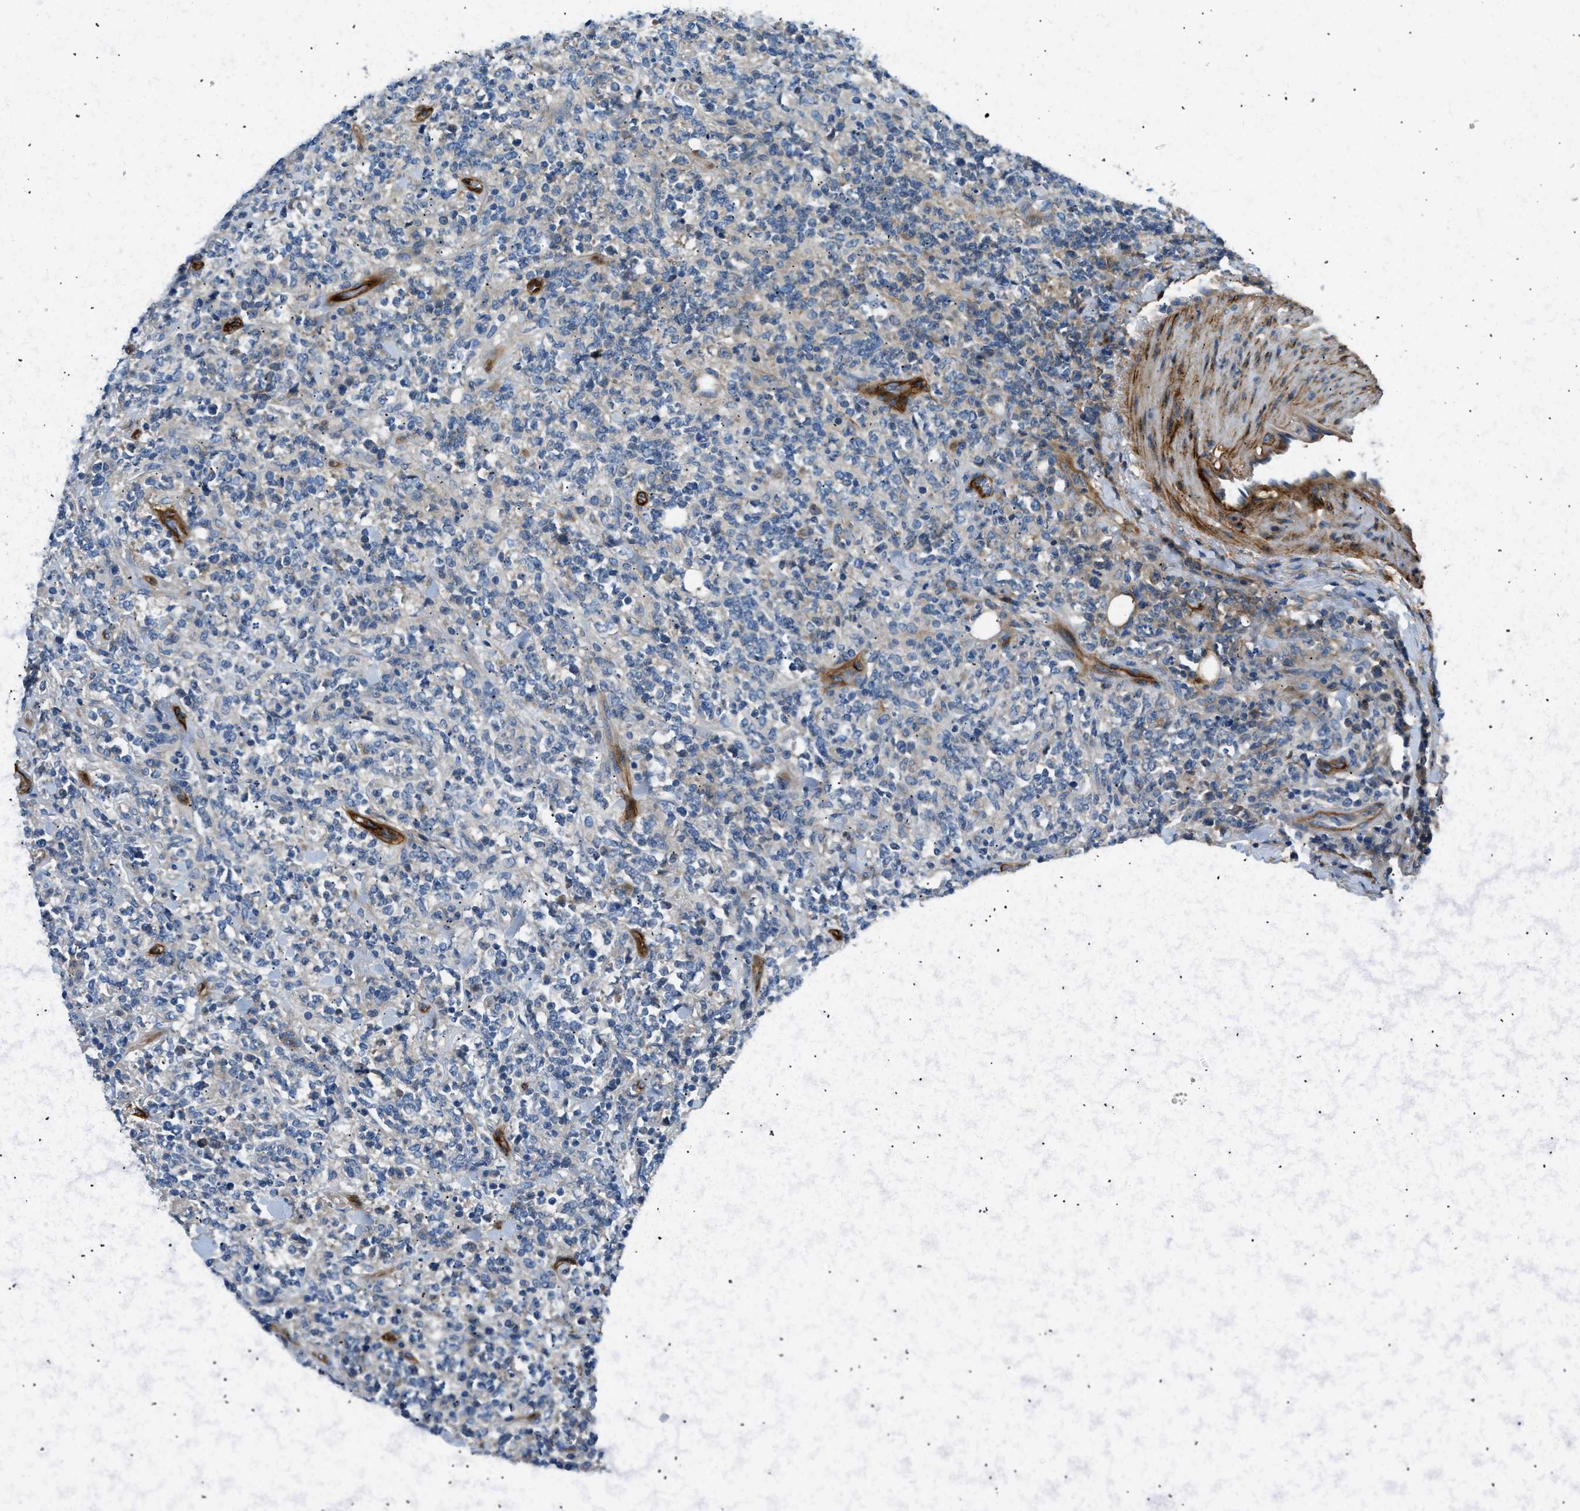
{"staining": {"intensity": "negative", "quantity": "none", "location": "none"}, "tissue": "lymphoma", "cell_type": "Tumor cells", "image_type": "cancer", "snomed": [{"axis": "morphology", "description": "Malignant lymphoma, non-Hodgkin's type, High grade"}, {"axis": "topography", "description": "Soft tissue"}], "caption": "DAB (3,3'-diaminobenzidine) immunohistochemical staining of malignant lymphoma, non-Hodgkin's type (high-grade) demonstrates no significant staining in tumor cells.", "gene": "COL15A1", "patient": {"sex": "male", "age": 18}}